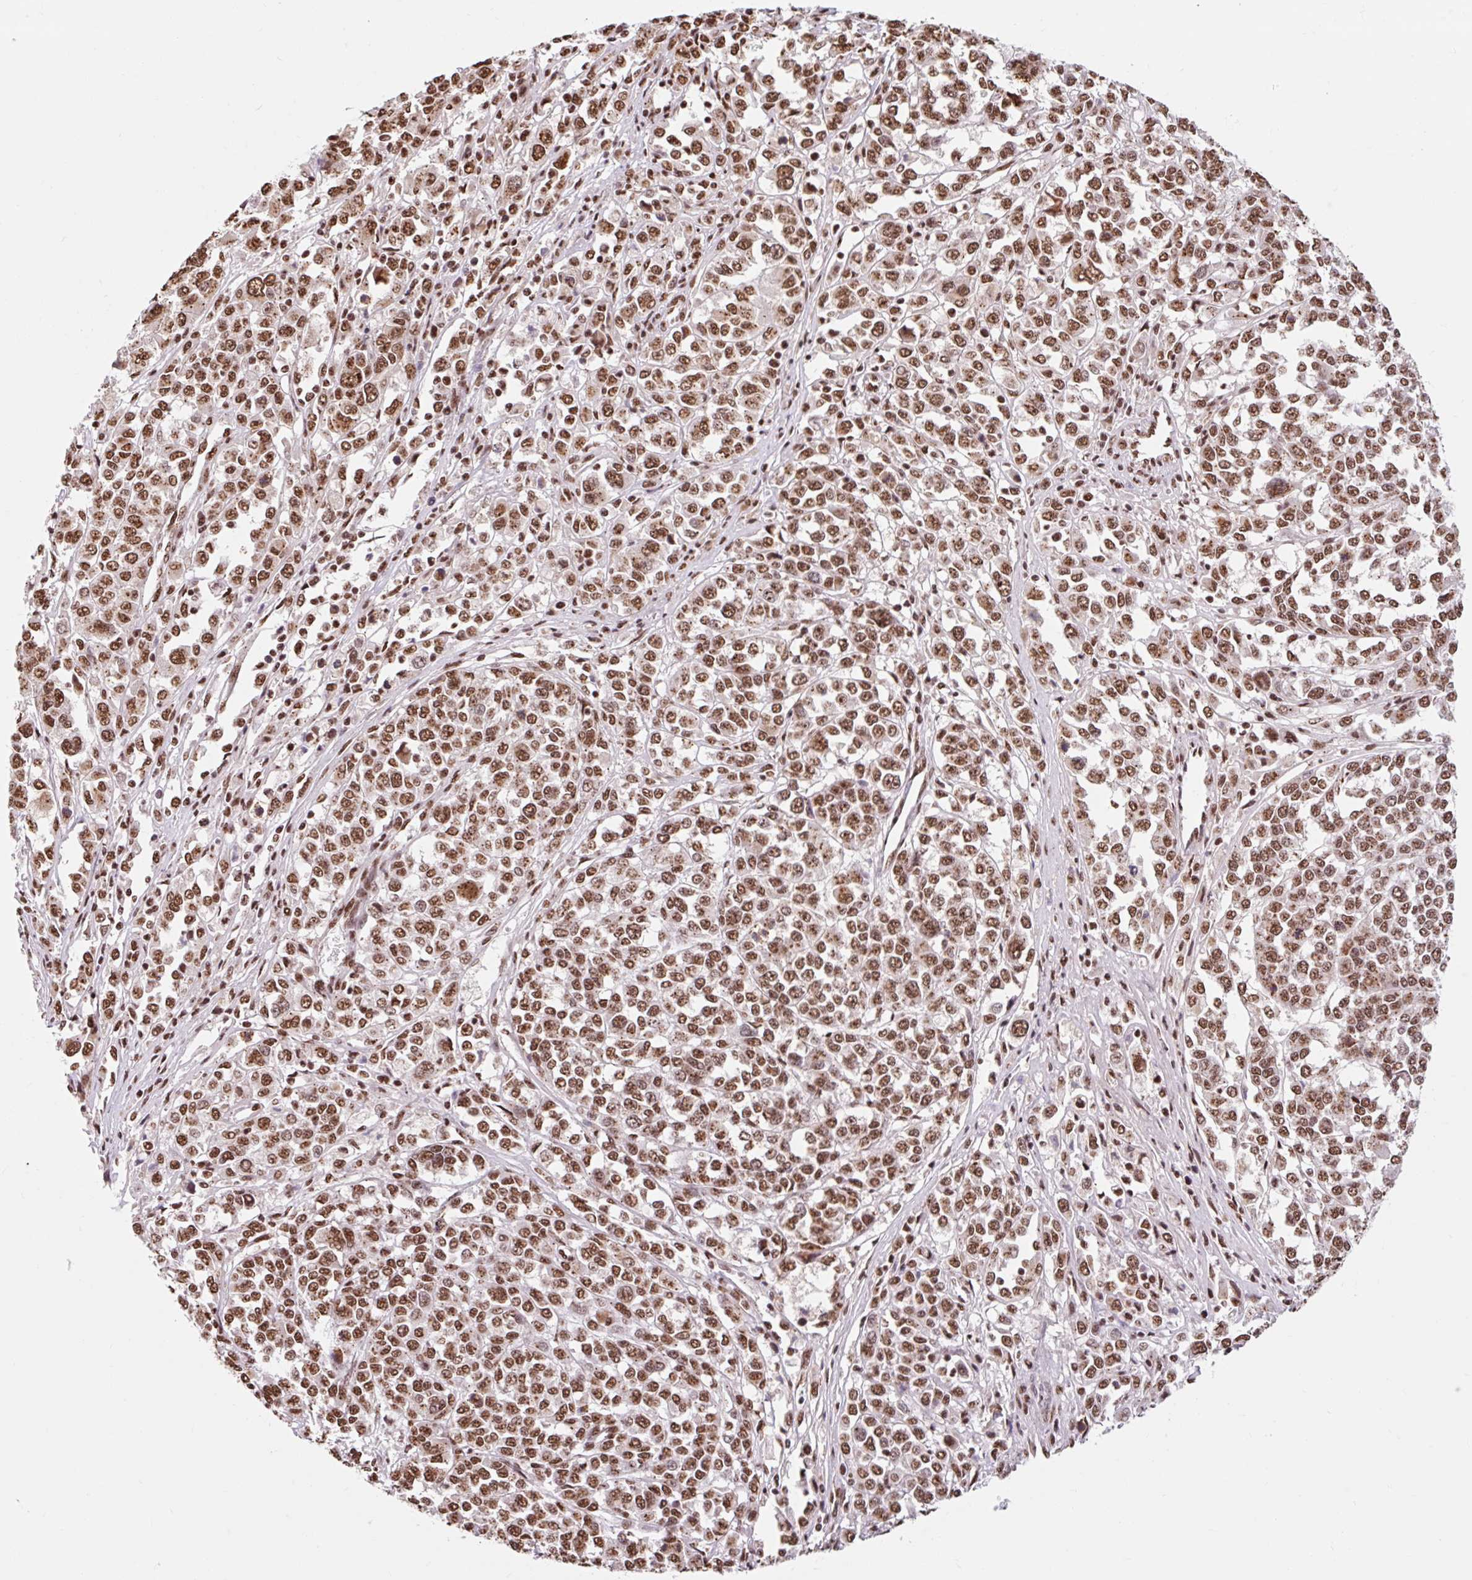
{"staining": {"intensity": "strong", "quantity": ">75%", "location": "nuclear"}, "tissue": "melanoma", "cell_type": "Tumor cells", "image_type": "cancer", "snomed": [{"axis": "morphology", "description": "Malignant melanoma, Metastatic site"}, {"axis": "topography", "description": "Lymph node"}], "caption": "Melanoma was stained to show a protein in brown. There is high levels of strong nuclear staining in approximately >75% of tumor cells.", "gene": "BICRA", "patient": {"sex": "male", "age": 44}}